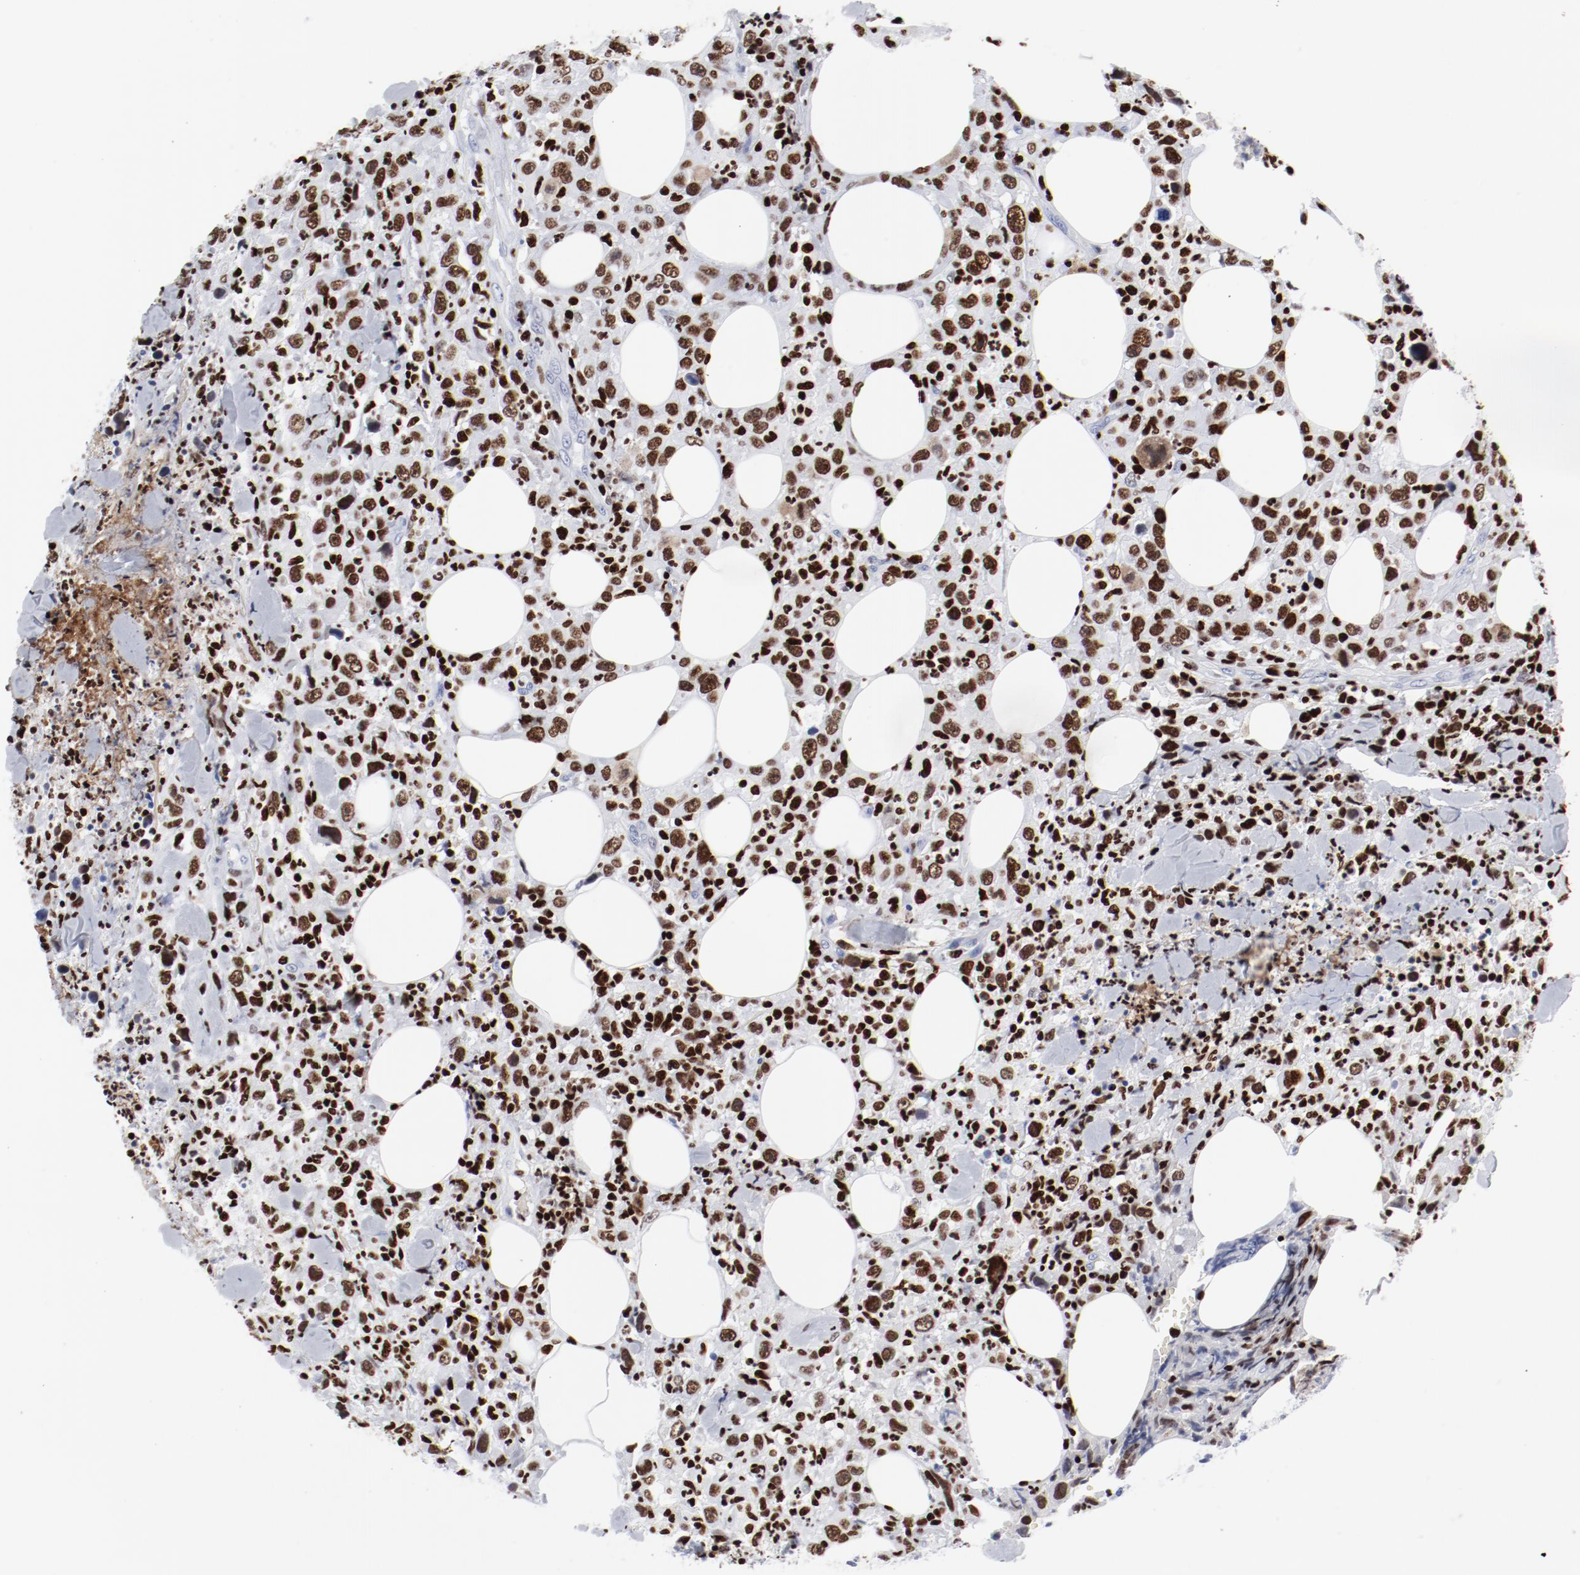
{"staining": {"intensity": "moderate", "quantity": "25%-75%", "location": "nuclear"}, "tissue": "thyroid cancer", "cell_type": "Tumor cells", "image_type": "cancer", "snomed": [{"axis": "morphology", "description": "Carcinoma, NOS"}, {"axis": "topography", "description": "Thyroid gland"}], "caption": "There is medium levels of moderate nuclear positivity in tumor cells of thyroid cancer (carcinoma), as demonstrated by immunohistochemical staining (brown color).", "gene": "SMARCC2", "patient": {"sex": "female", "age": 77}}